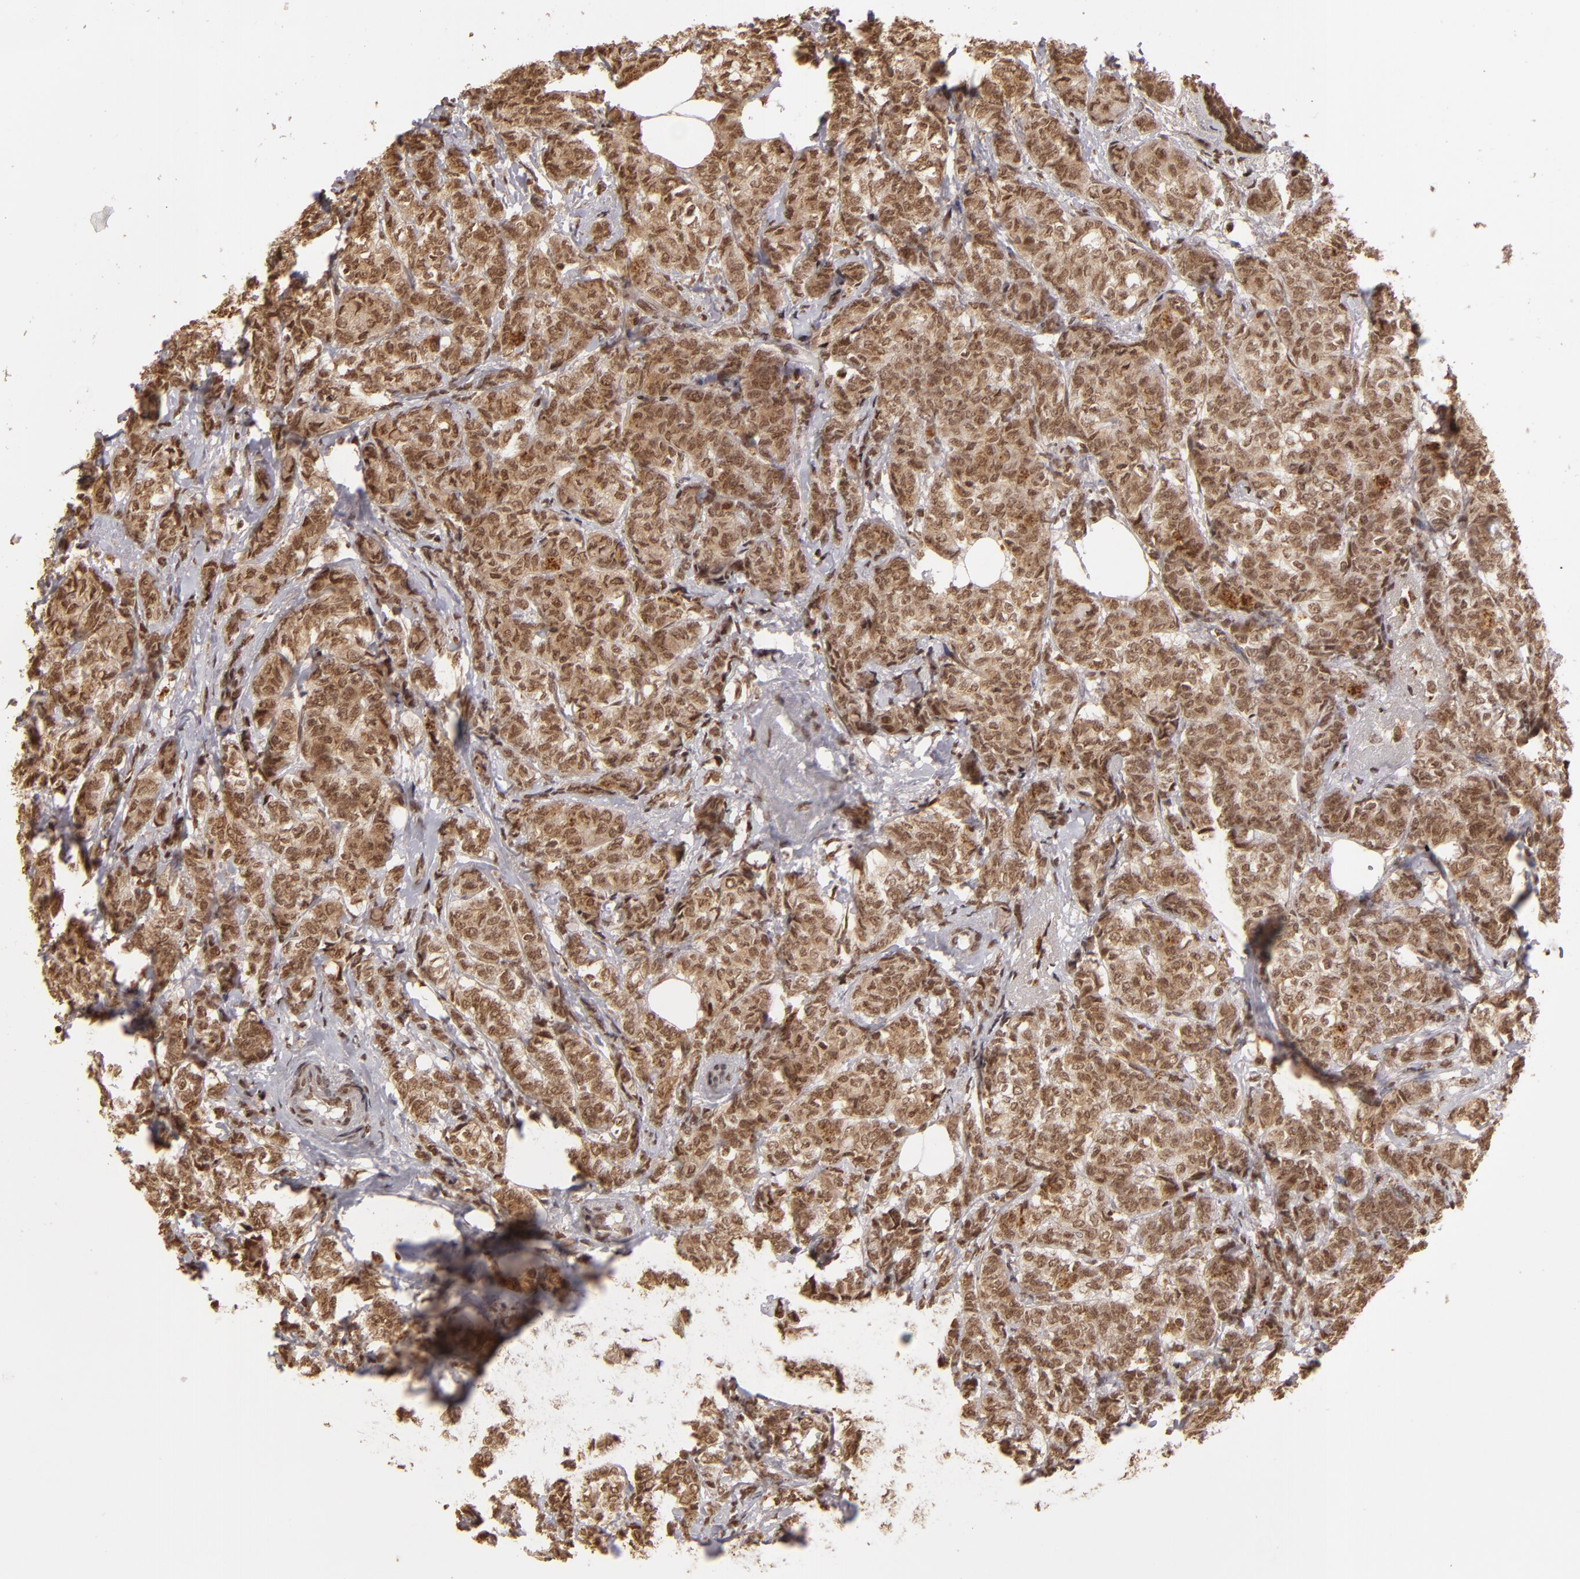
{"staining": {"intensity": "strong", "quantity": ">75%", "location": "cytoplasmic/membranous,nuclear"}, "tissue": "breast cancer", "cell_type": "Tumor cells", "image_type": "cancer", "snomed": [{"axis": "morphology", "description": "Lobular carcinoma"}, {"axis": "topography", "description": "Breast"}], "caption": "Breast lobular carcinoma was stained to show a protein in brown. There is high levels of strong cytoplasmic/membranous and nuclear positivity in approximately >75% of tumor cells. (DAB = brown stain, brightfield microscopy at high magnification).", "gene": "CUL3", "patient": {"sex": "female", "age": 60}}